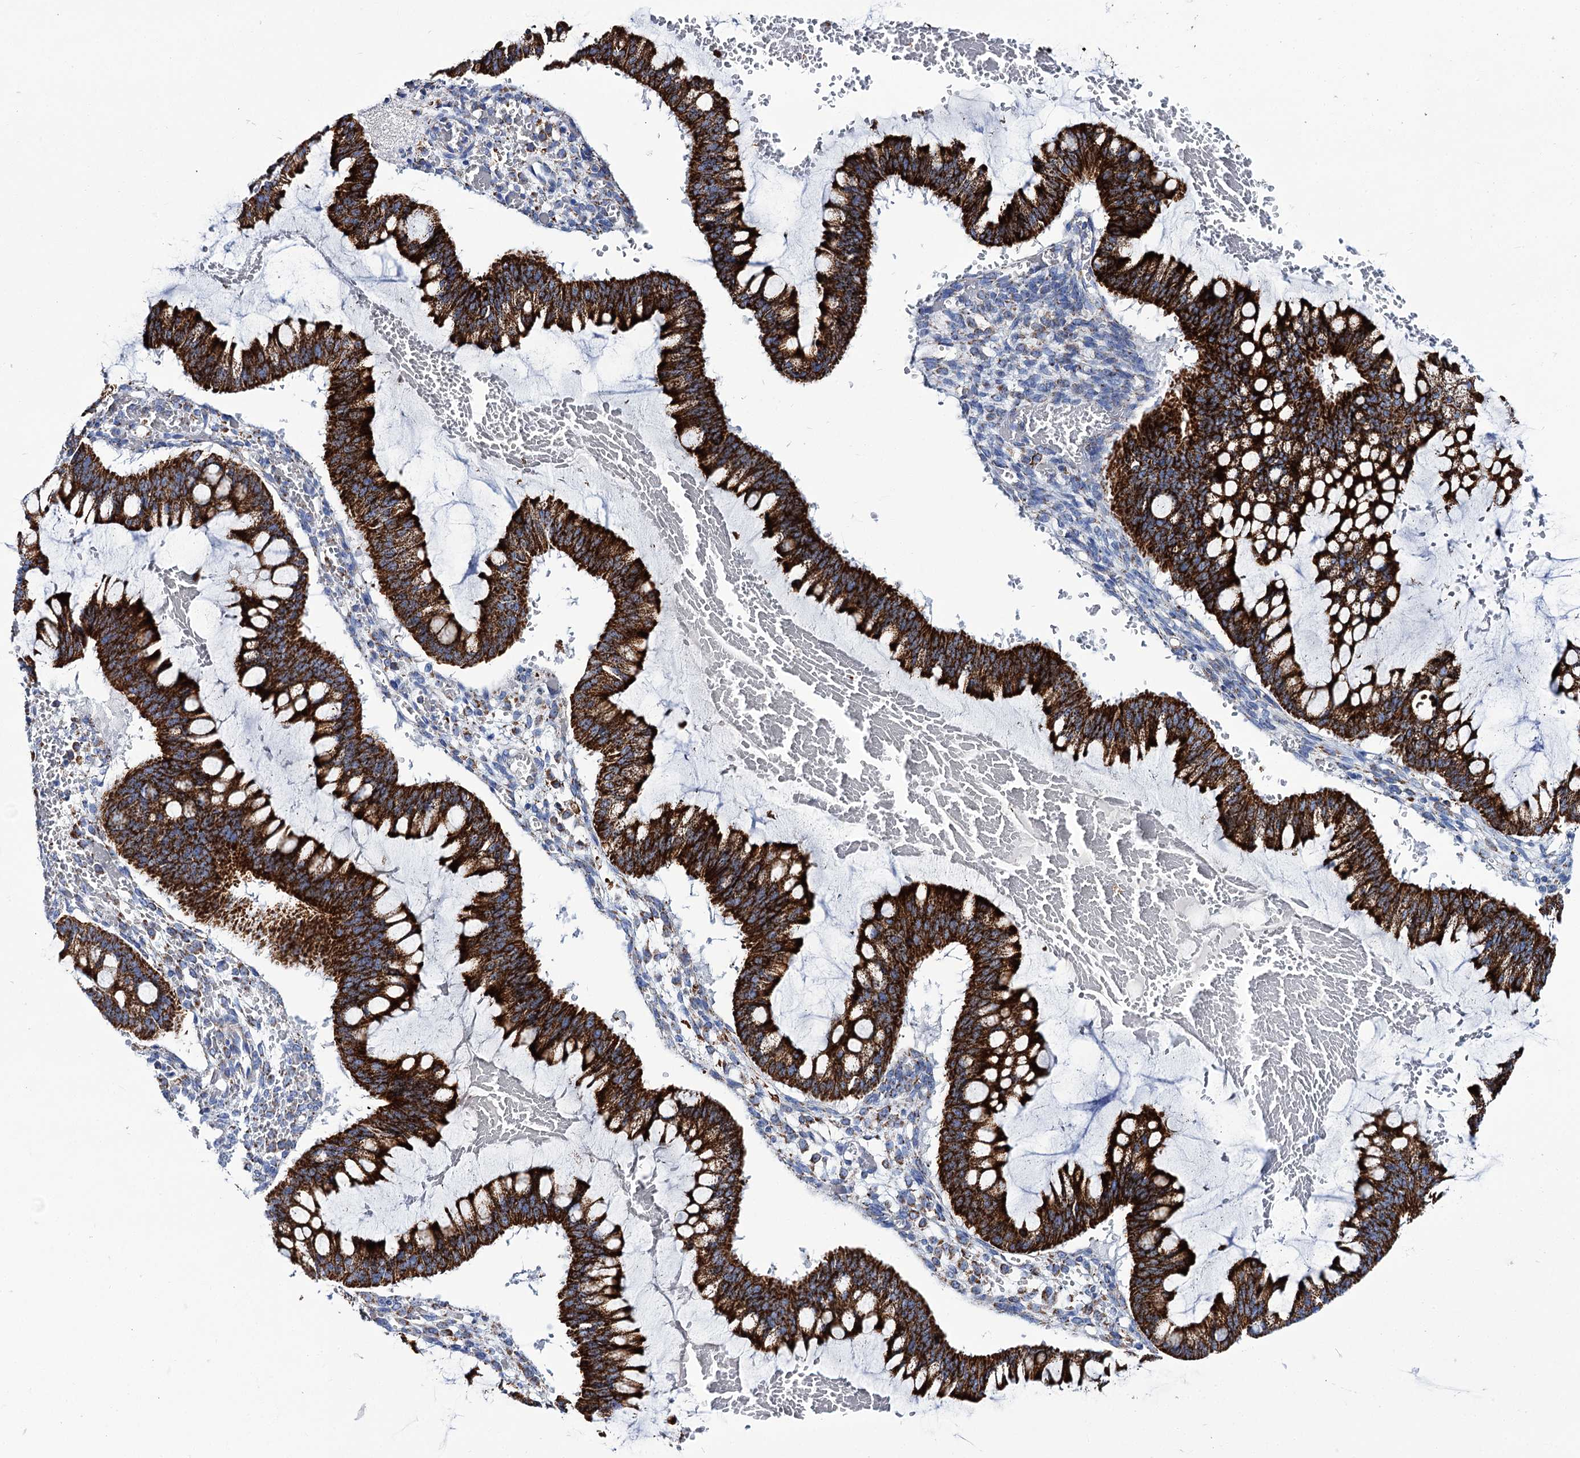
{"staining": {"intensity": "strong", "quantity": ">75%", "location": "cytoplasmic/membranous"}, "tissue": "ovarian cancer", "cell_type": "Tumor cells", "image_type": "cancer", "snomed": [{"axis": "morphology", "description": "Cystadenocarcinoma, mucinous, NOS"}, {"axis": "topography", "description": "Ovary"}], "caption": "A brown stain labels strong cytoplasmic/membranous positivity of a protein in human ovarian mucinous cystadenocarcinoma tumor cells.", "gene": "UBASH3B", "patient": {"sex": "female", "age": 73}}